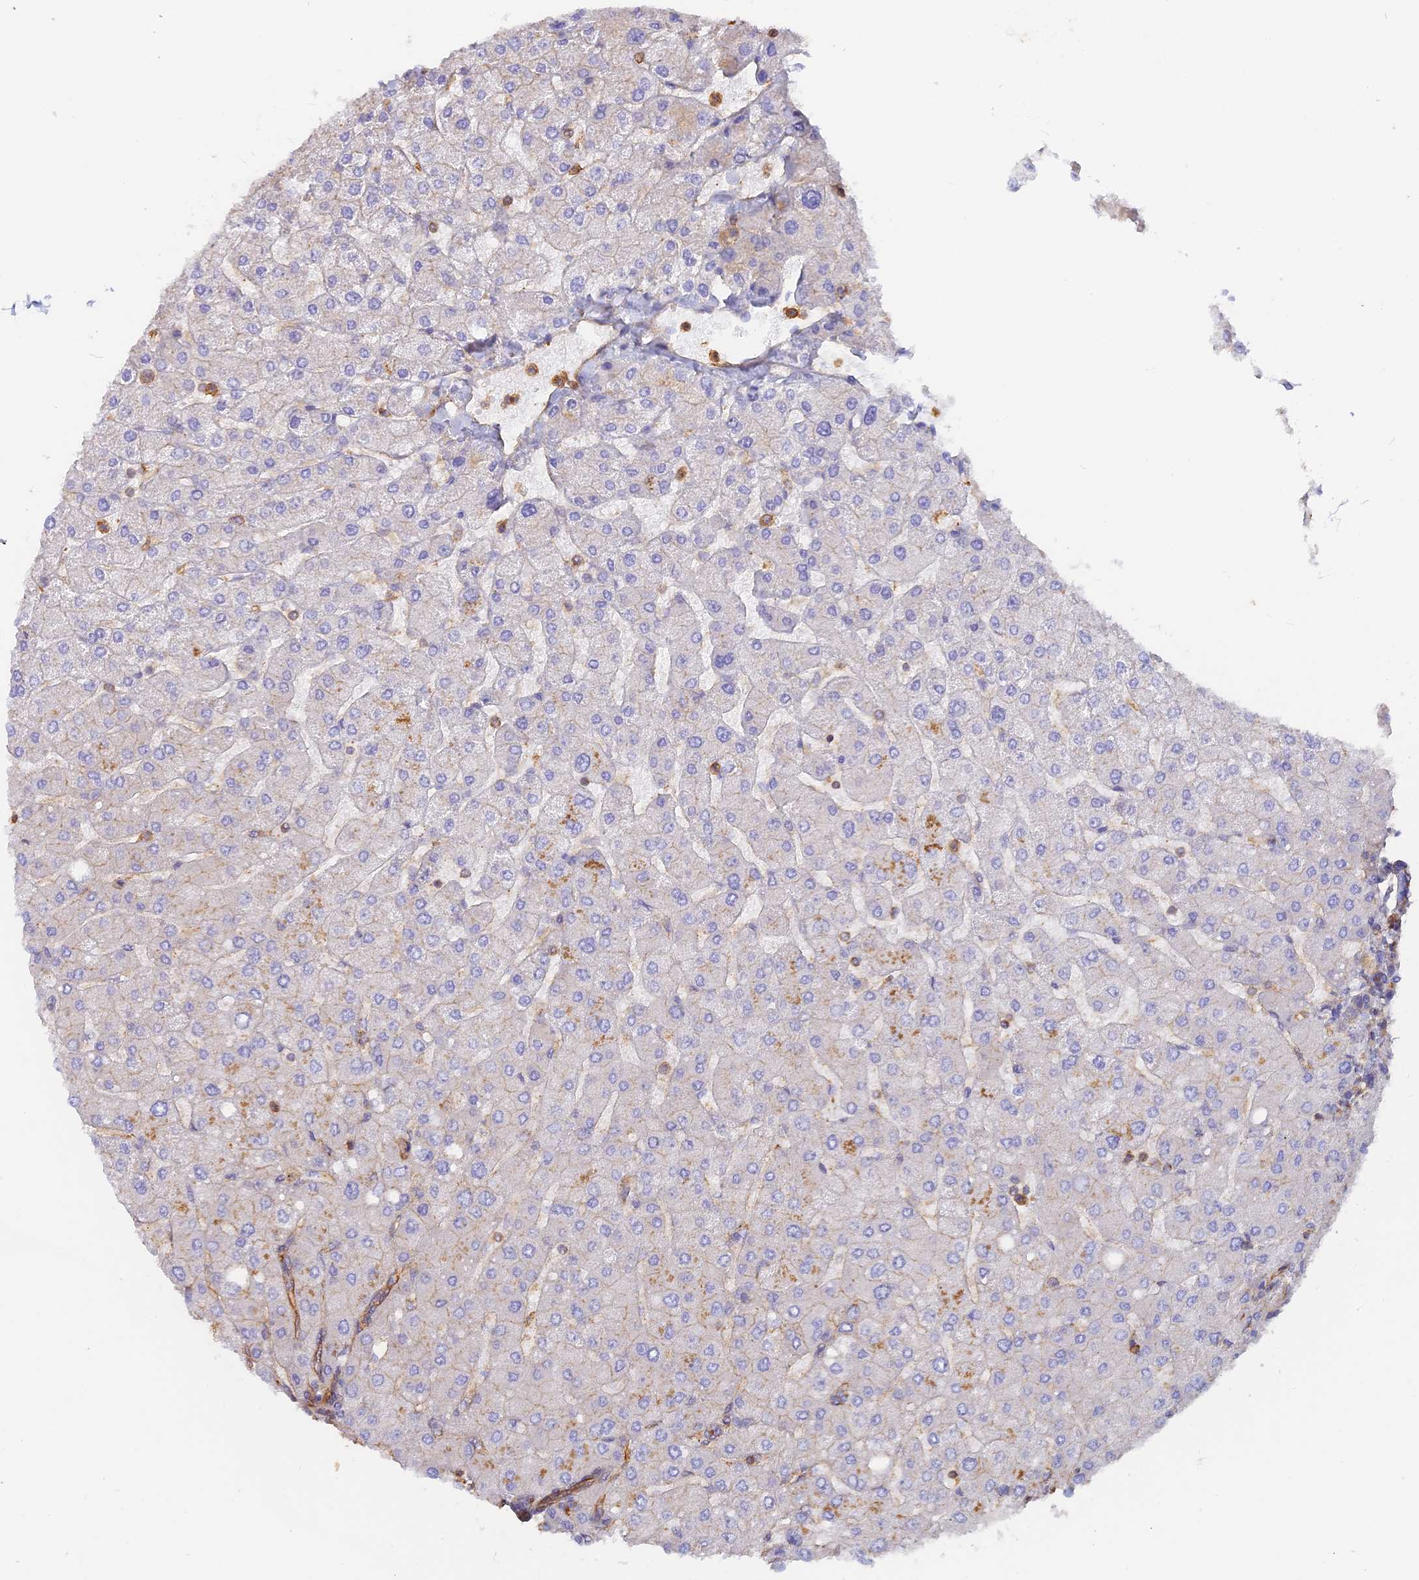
{"staining": {"intensity": "weak", "quantity": "<25%", "location": "cytoplasmic/membranous"}, "tissue": "liver", "cell_type": "Cholangiocytes", "image_type": "normal", "snomed": [{"axis": "morphology", "description": "Normal tissue, NOS"}, {"axis": "topography", "description": "Liver"}], "caption": "This is an immunohistochemistry photomicrograph of normal human liver. There is no positivity in cholangiocytes.", "gene": "VPS18", "patient": {"sex": "male", "age": 55}}